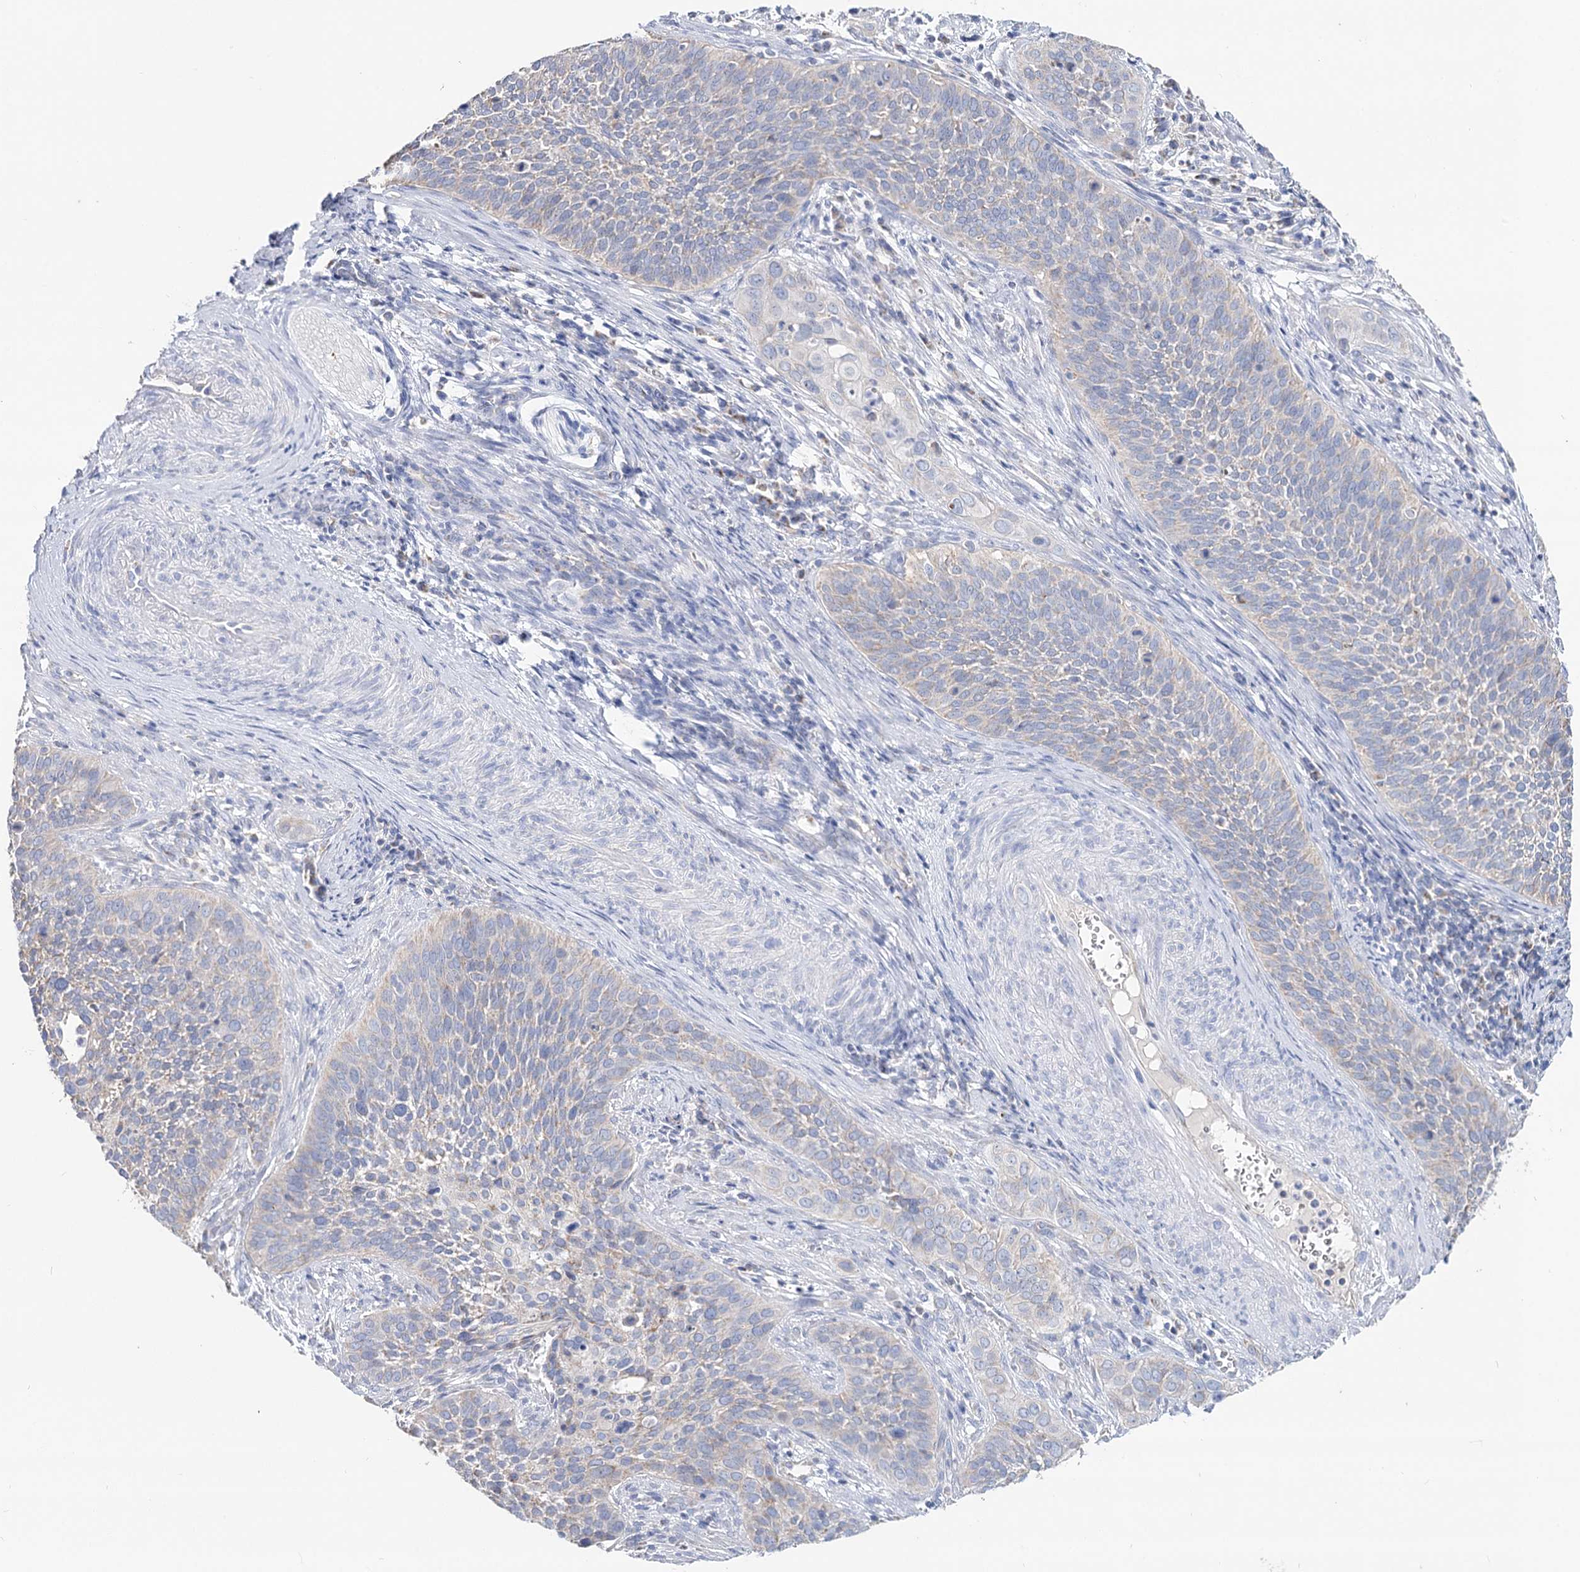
{"staining": {"intensity": "negative", "quantity": "none", "location": "none"}, "tissue": "cervical cancer", "cell_type": "Tumor cells", "image_type": "cancer", "snomed": [{"axis": "morphology", "description": "Squamous cell carcinoma, NOS"}, {"axis": "topography", "description": "Cervix"}], "caption": "Tumor cells are negative for protein expression in human squamous cell carcinoma (cervical).", "gene": "MCCC2", "patient": {"sex": "female", "age": 34}}